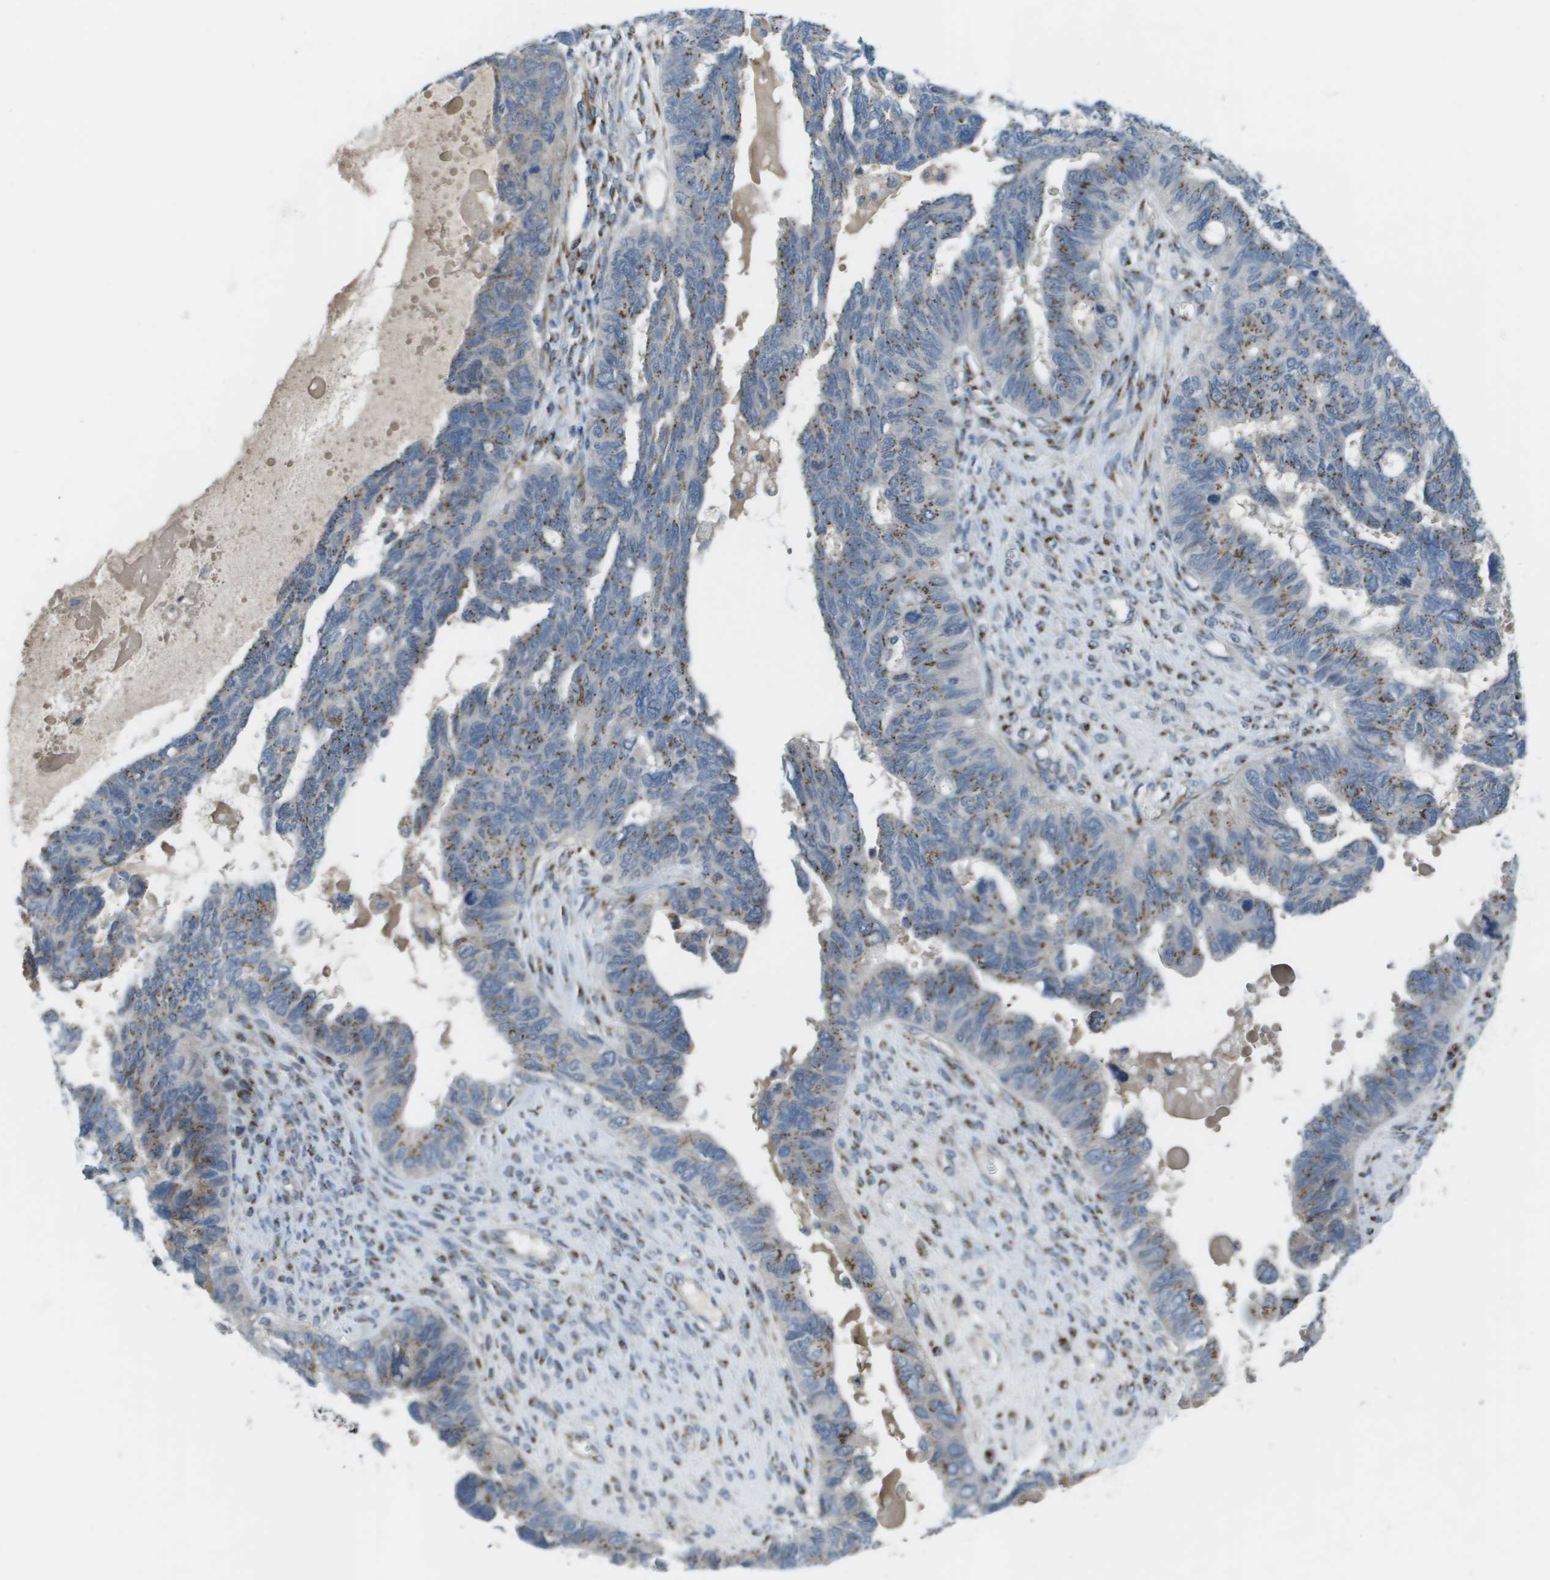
{"staining": {"intensity": "moderate", "quantity": "25%-75%", "location": "cytoplasmic/membranous"}, "tissue": "ovarian cancer", "cell_type": "Tumor cells", "image_type": "cancer", "snomed": [{"axis": "morphology", "description": "Cystadenocarcinoma, serous, NOS"}, {"axis": "topography", "description": "Ovary"}], "caption": "Immunohistochemistry (IHC) (DAB (3,3'-diaminobenzidine)) staining of human ovarian cancer reveals moderate cytoplasmic/membranous protein positivity in about 25%-75% of tumor cells. (IHC, brightfield microscopy, high magnification).", "gene": "QSOX2", "patient": {"sex": "female", "age": 79}}